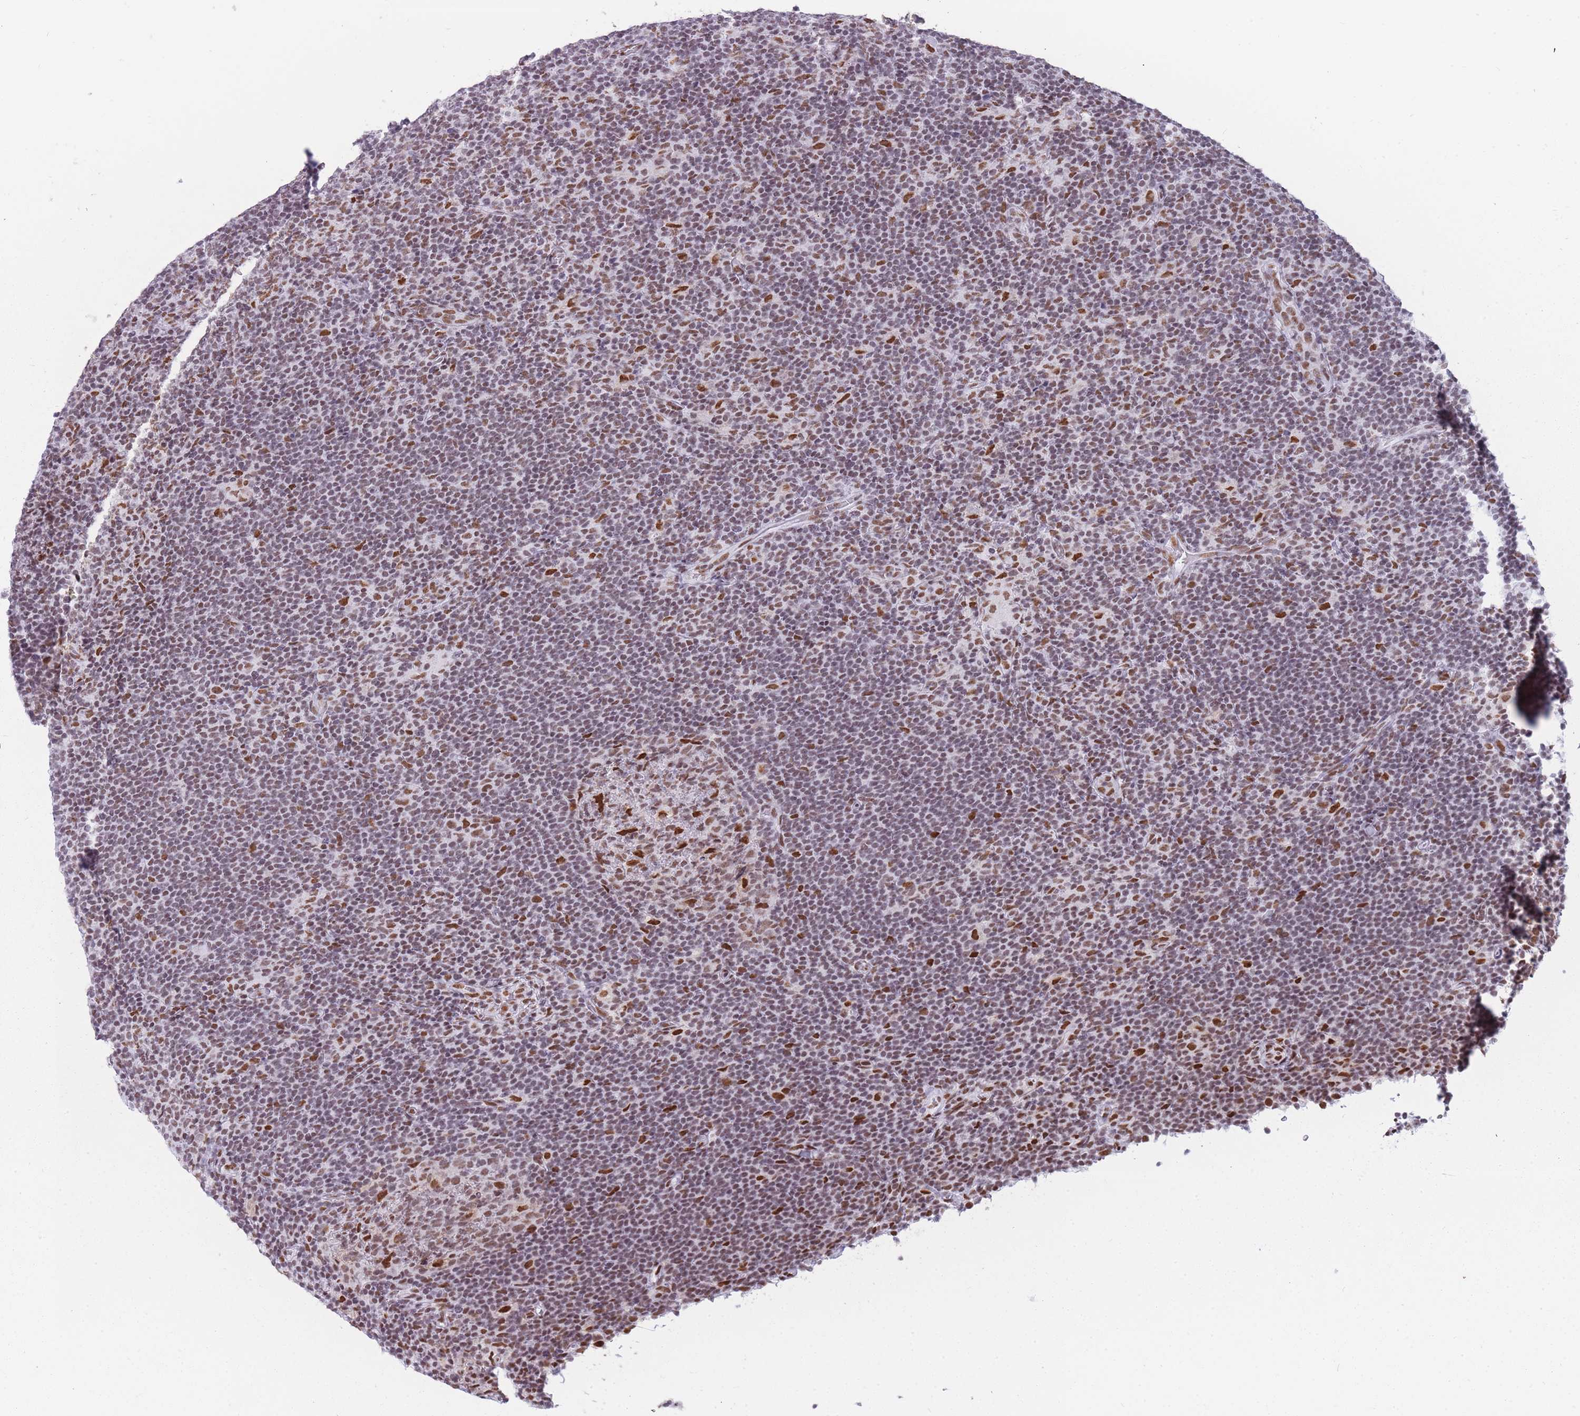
{"staining": {"intensity": "moderate", "quantity": ">75%", "location": "nuclear"}, "tissue": "lymphoma", "cell_type": "Tumor cells", "image_type": "cancer", "snomed": [{"axis": "morphology", "description": "Hodgkin's disease, NOS"}, {"axis": "topography", "description": "Lymph node"}], "caption": "IHC photomicrograph of lymphoma stained for a protein (brown), which shows medium levels of moderate nuclear positivity in approximately >75% of tumor cells.", "gene": "HNRNPUL1", "patient": {"sex": "female", "age": 57}}